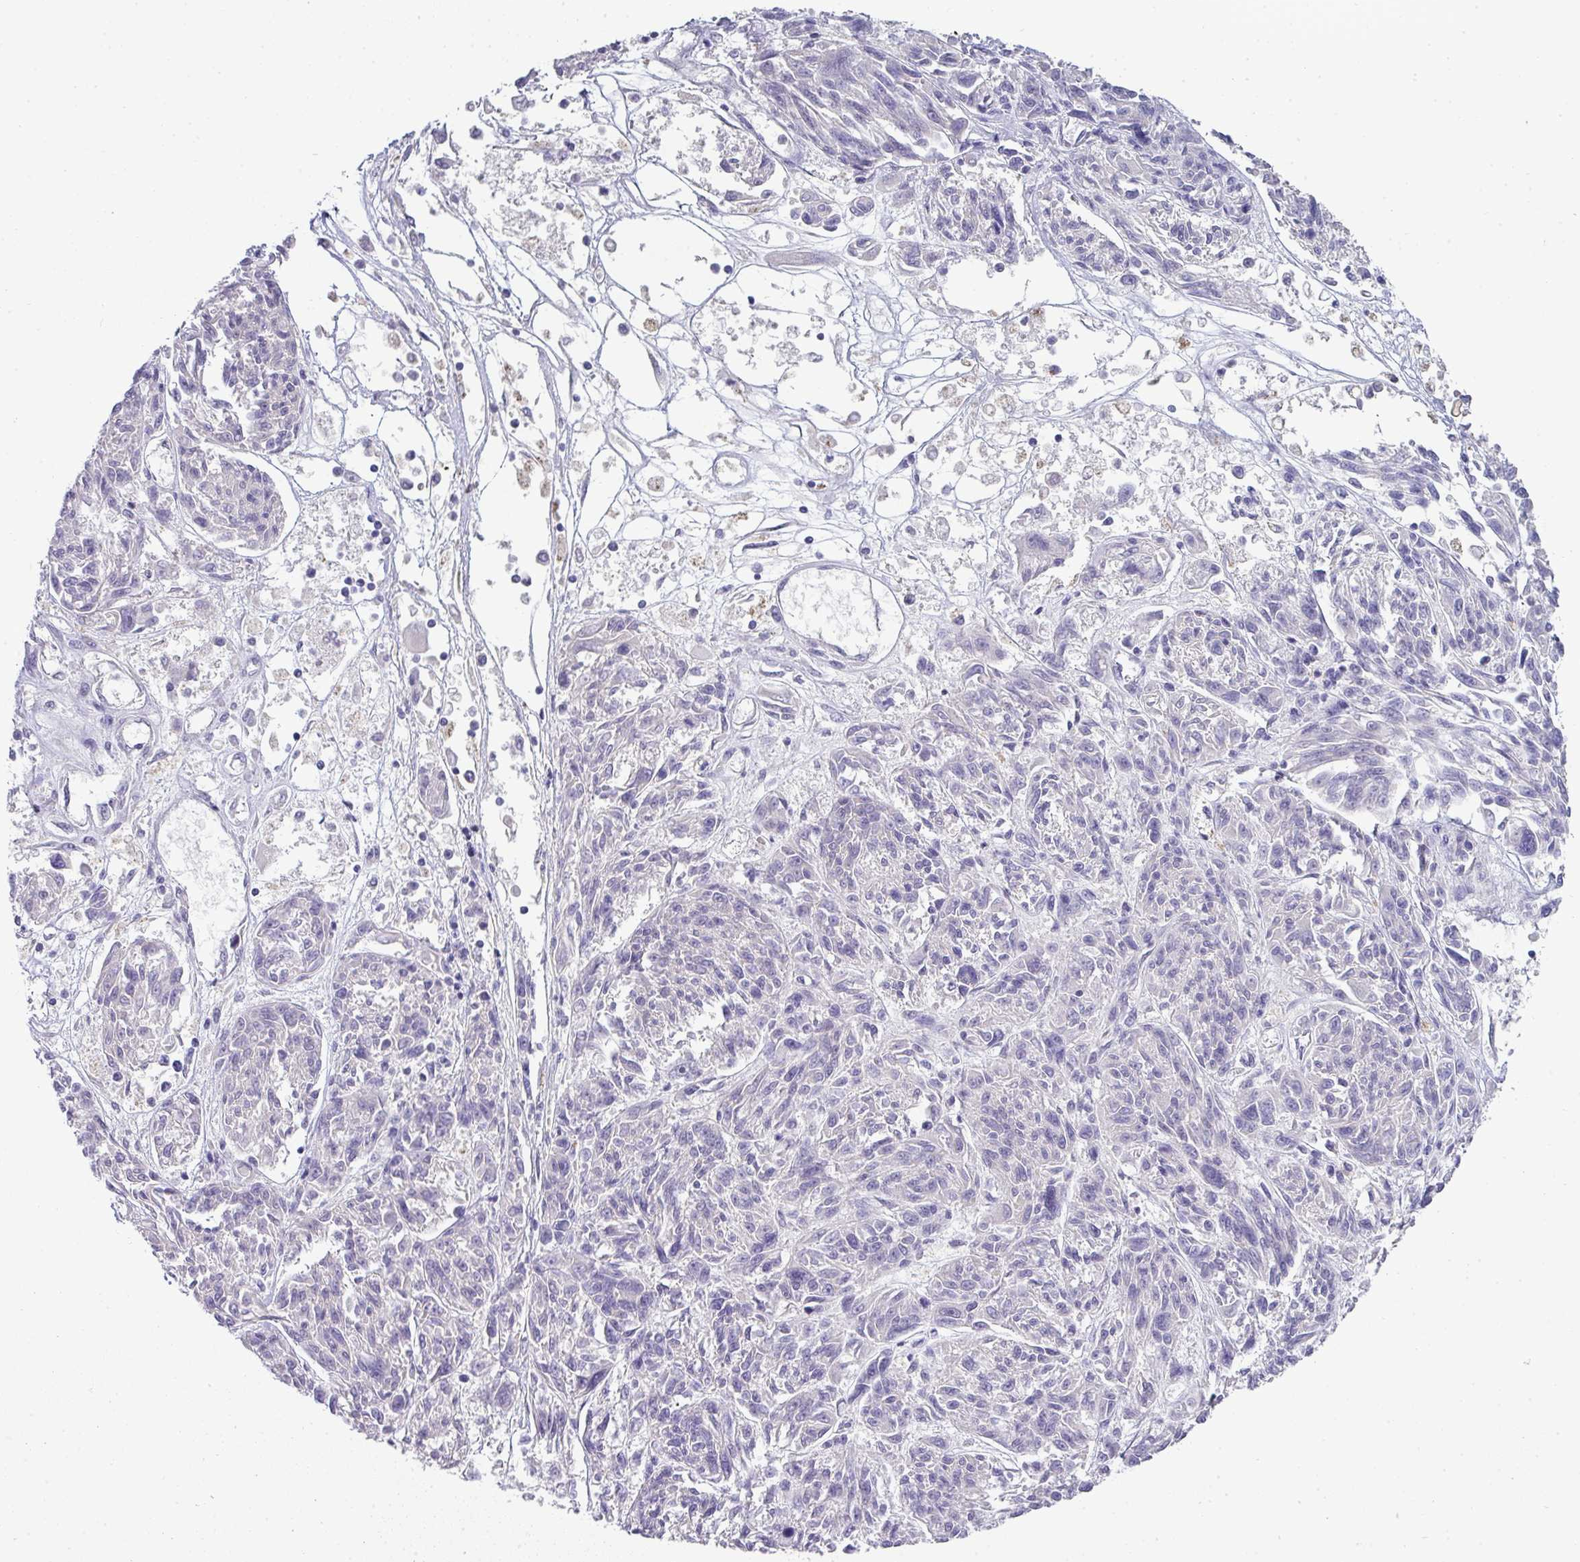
{"staining": {"intensity": "negative", "quantity": "none", "location": "none"}, "tissue": "melanoma", "cell_type": "Tumor cells", "image_type": "cancer", "snomed": [{"axis": "morphology", "description": "Malignant melanoma, NOS"}, {"axis": "topography", "description": "Skin"}], "caption": "An immunohistochemistry photomicrograph of melanoma is shown. There is no staining in tumor cells of melanoma. Brightfield microscopy of immunohistochemistry (IHC) stained with DAB (brown) and hematoxylin (blue), captured at high magnification.", "gene": "ASXL3", "patient": {"sex": "male", "age": 53}}